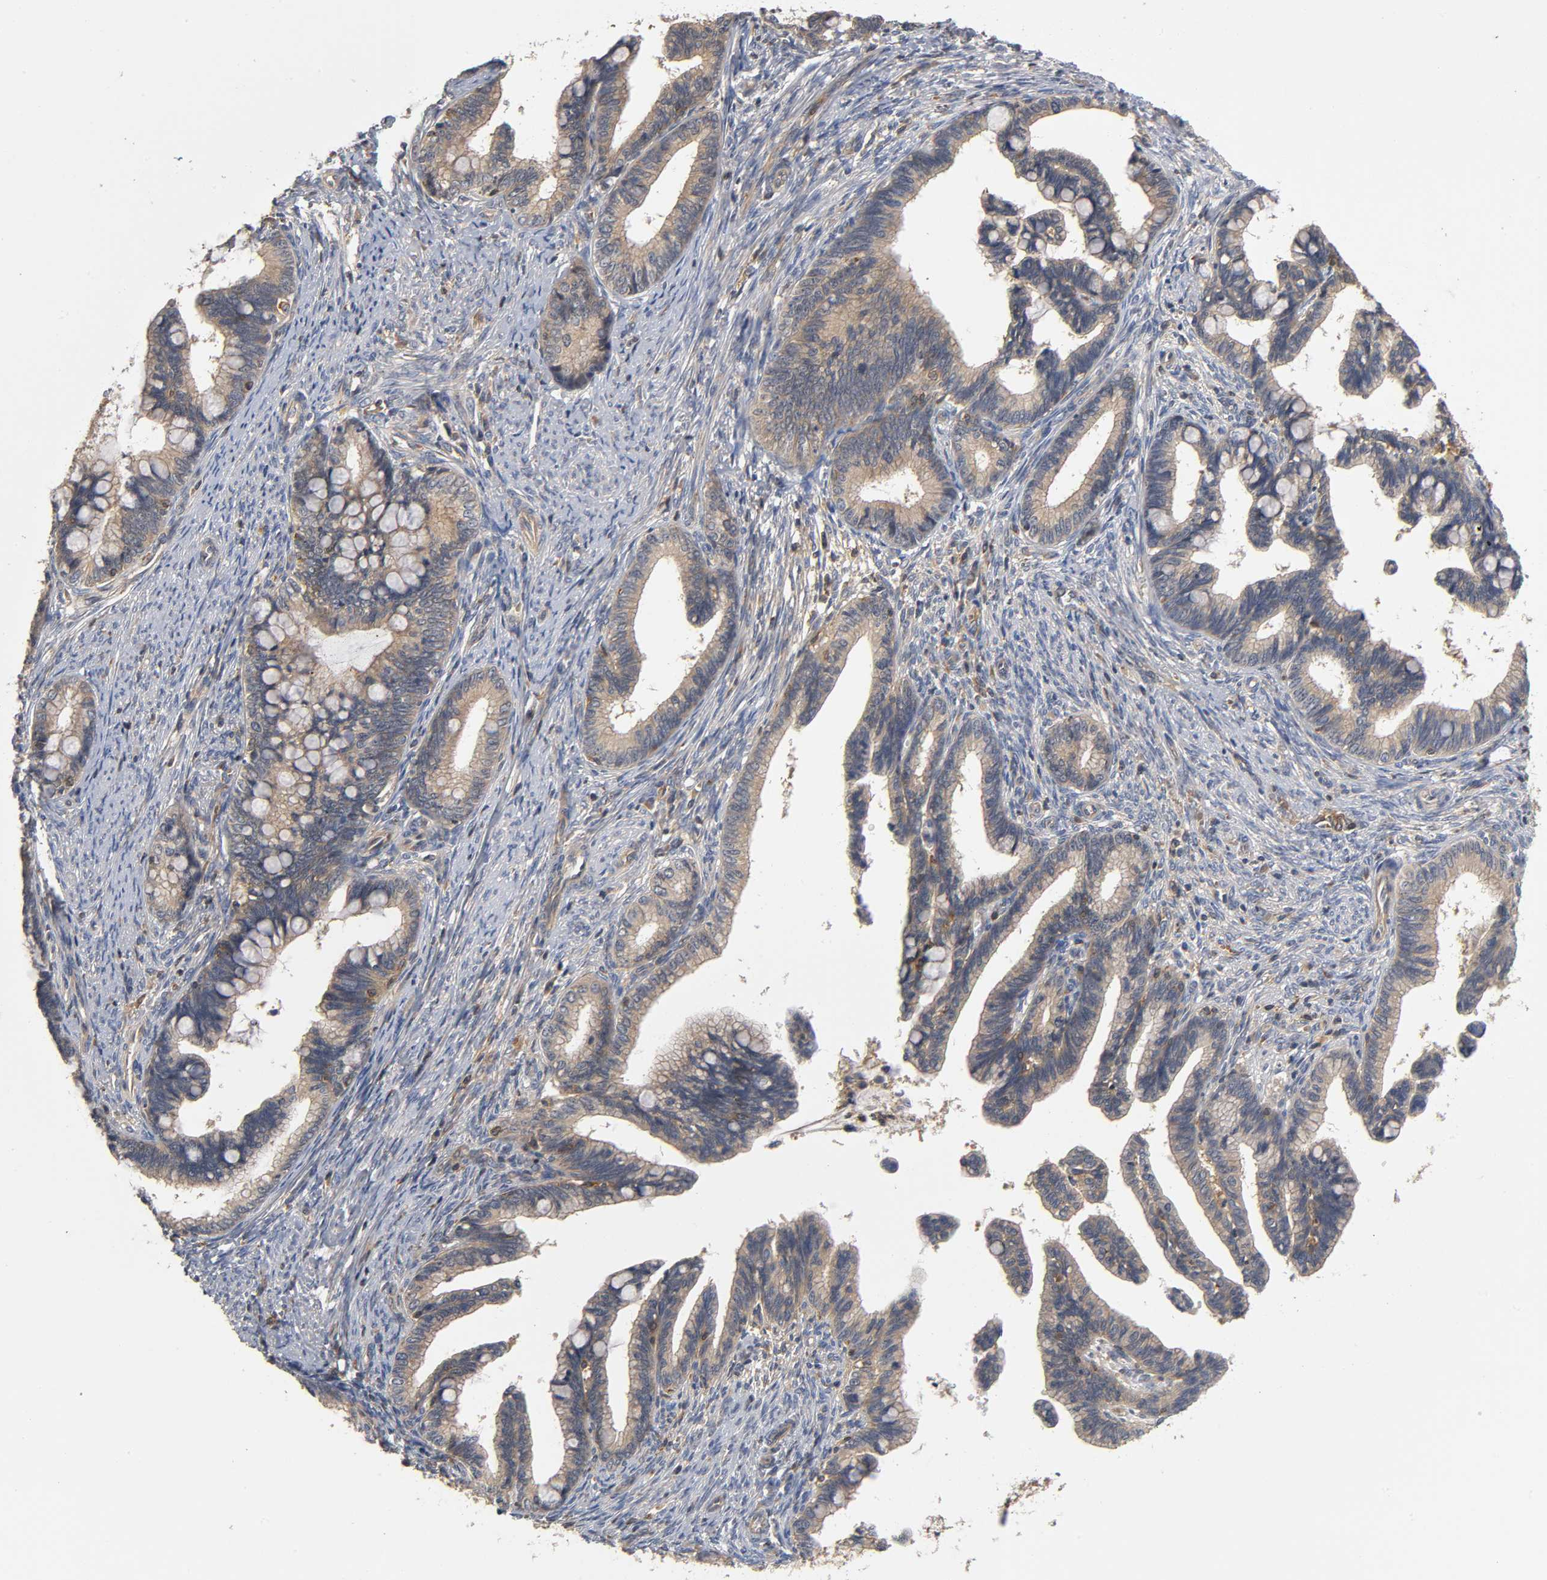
{"staining": {"intensity": "moderate", "quantity": ">75%", "location": "cytoplasmic/membranous"}, "tissue": "cervical cancer", "cell_type": "Tumor cells", "image_type": "cancer", "snomed": [{"axis": "morphology", "description": "Adenocarcinoma, NOS"}, {"axis": "topography", "description": "Cervix"}], "caption": "A histopathology image of cervical cancer stained for a protein displays moderate cytoplasmic/membranous brown staining in tumor cells.", "gene": "ACTR2", "patient": {"sex": "female", "age": 36}}